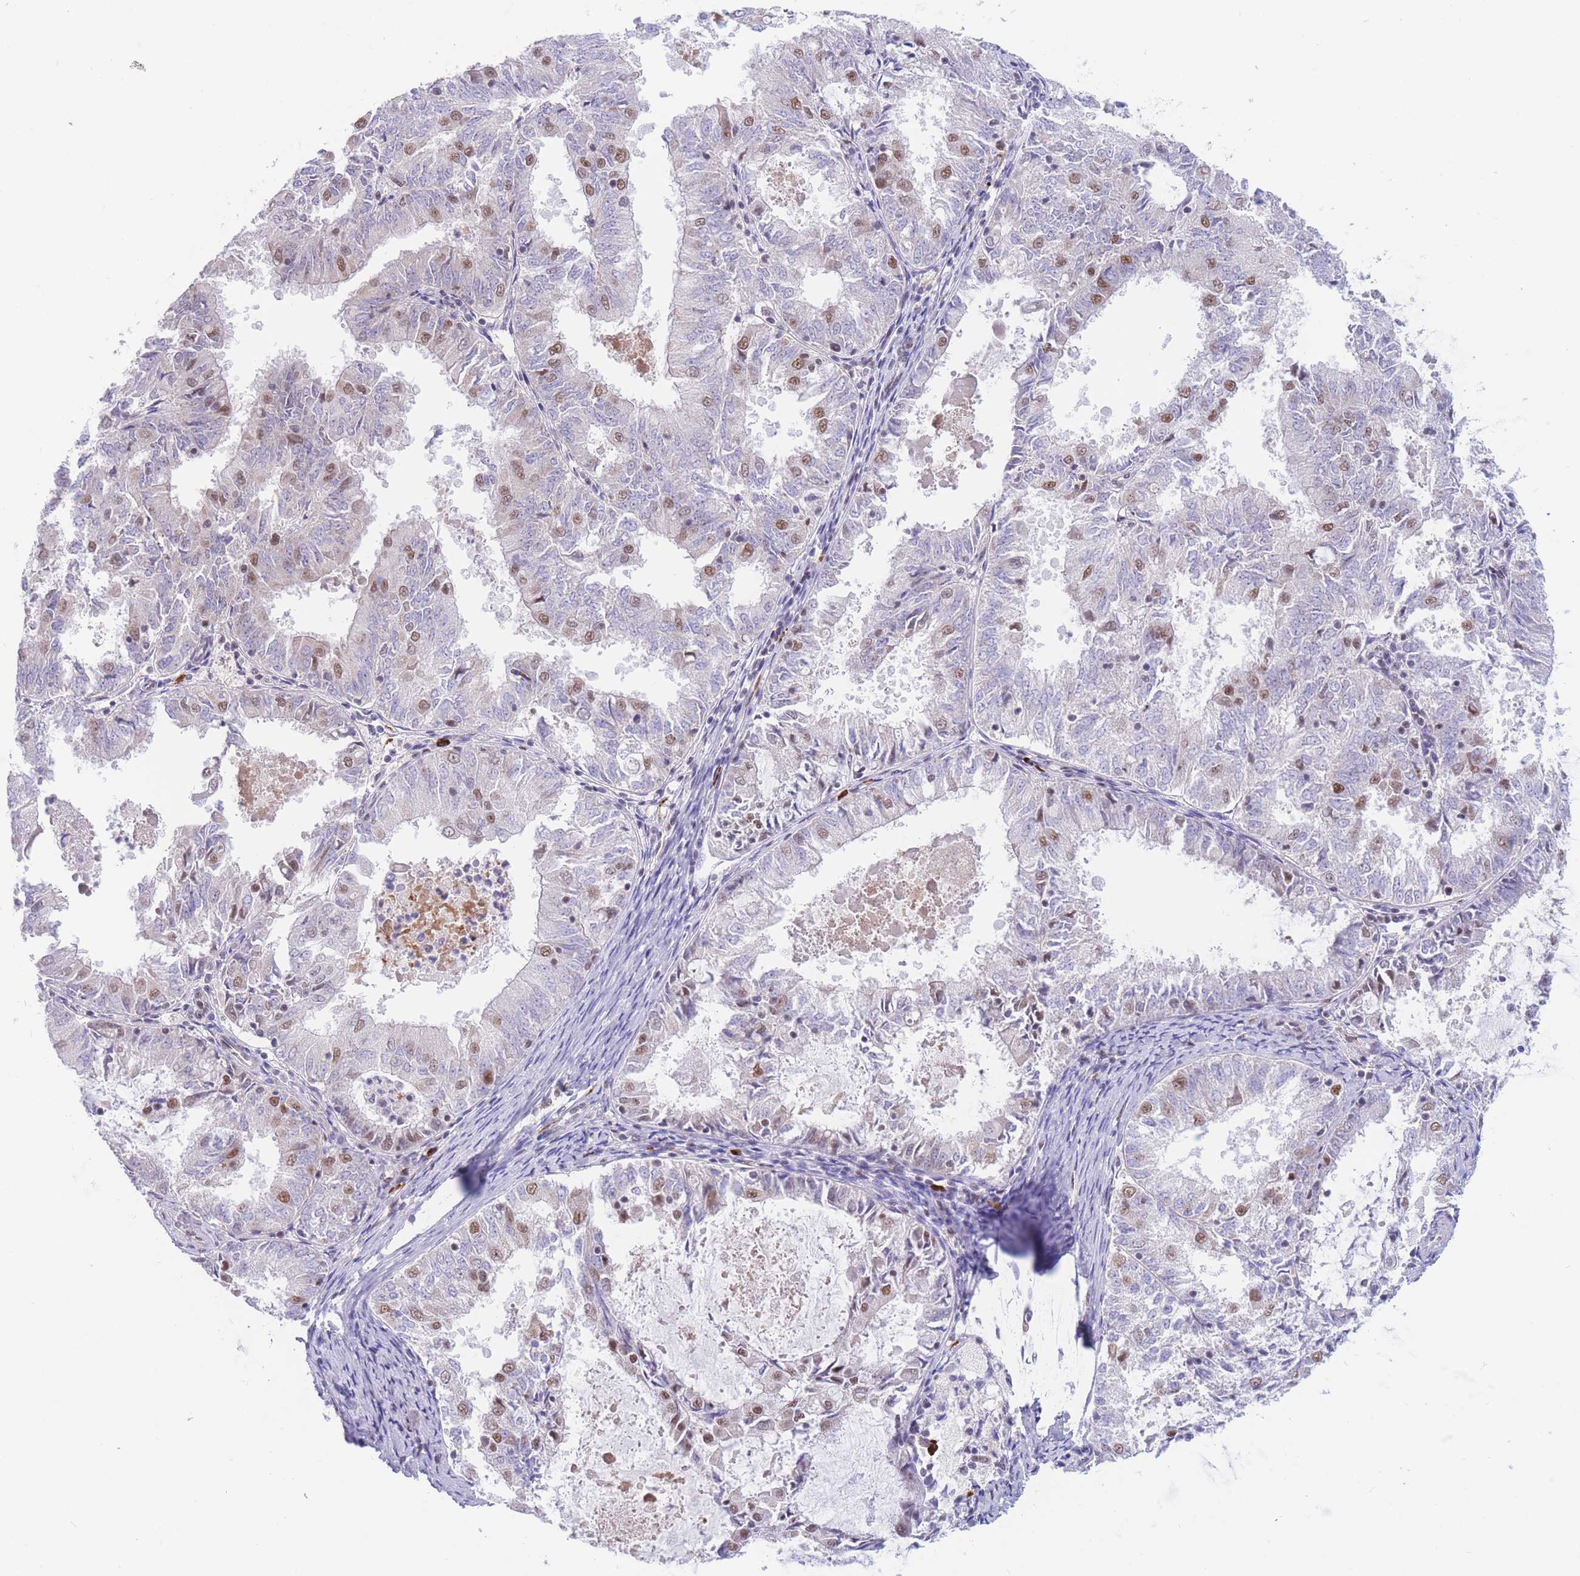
{"staining": {"intensity": "moderate", "quantity": "<25%", "location": "nuclear"}, "tissue": "endometrial cancer", "cell_type": "Tumor cells", "image_type": "cancer", "snomed": [{"axis": "morphology", "description": "Adenocarcinoma, NOS"}, {"axis": "topography", "description": "Endometrium"}], "caption": "A high-resolution image shows immunohistochemistry staining of endometrial cancer (adenocarcinoma), which reveals moderate nuclear positivity in about <25% of tumor cells.", "gene": "SMAD9", "patient": {"sex": "female", "age": 57}}